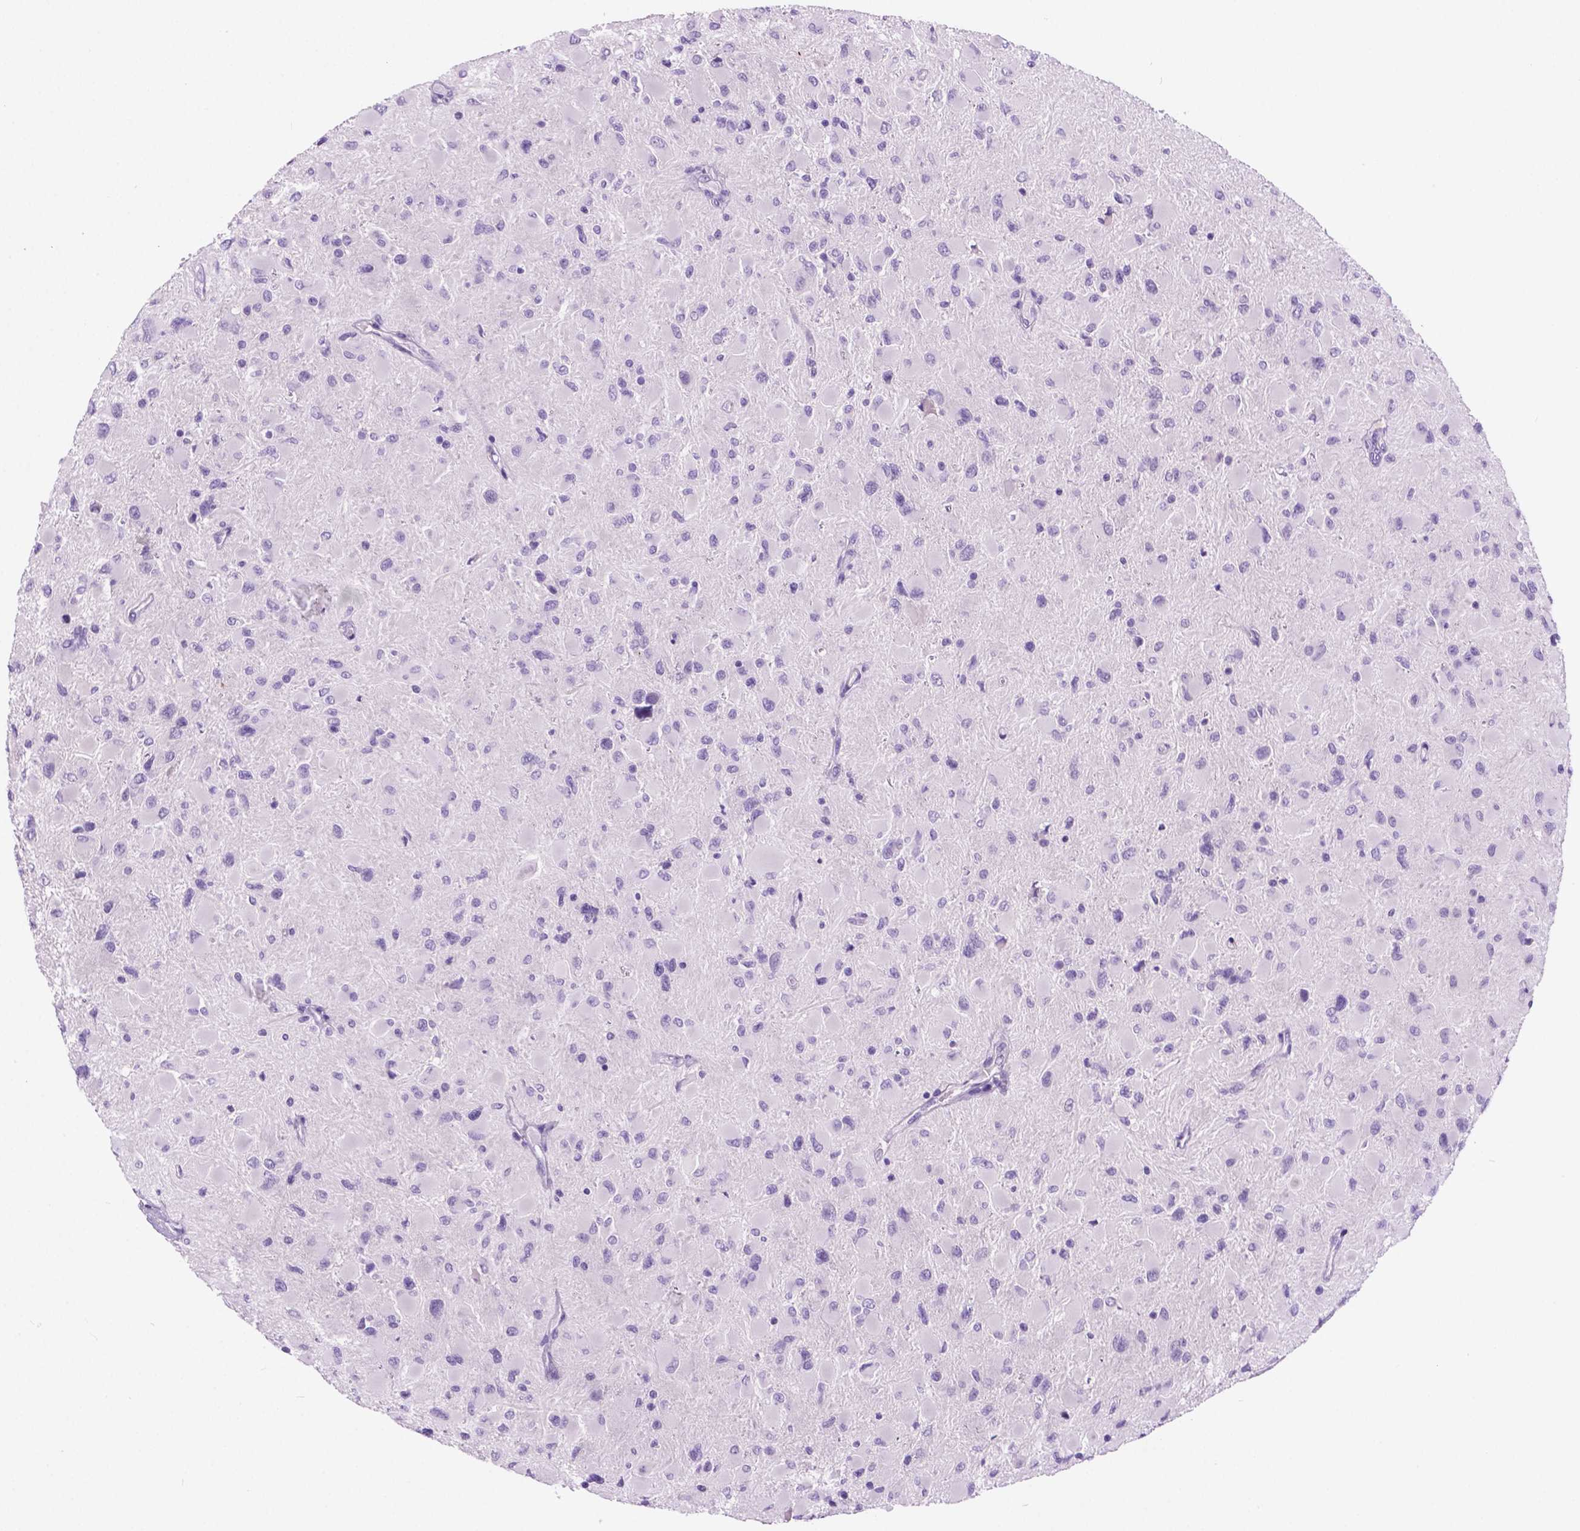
{"staining": {"intensity": "negative", "quantity": "none", "location": "none"}, "tissue": "glioma", "cell_type": "Tumor cells", "image_type": "cancer", "snomed": [{"axis": "morphology", "description": "Glioma, malignant, High grade"}, {"axis": "topography", "description": "Cerebral cortex"}], "caption": "The immunohistochemistry image has no significant expression in tumor cells of glioma tissue.", "gene": "ARMS2", "patient": {"sex": "female", "age": 36}}